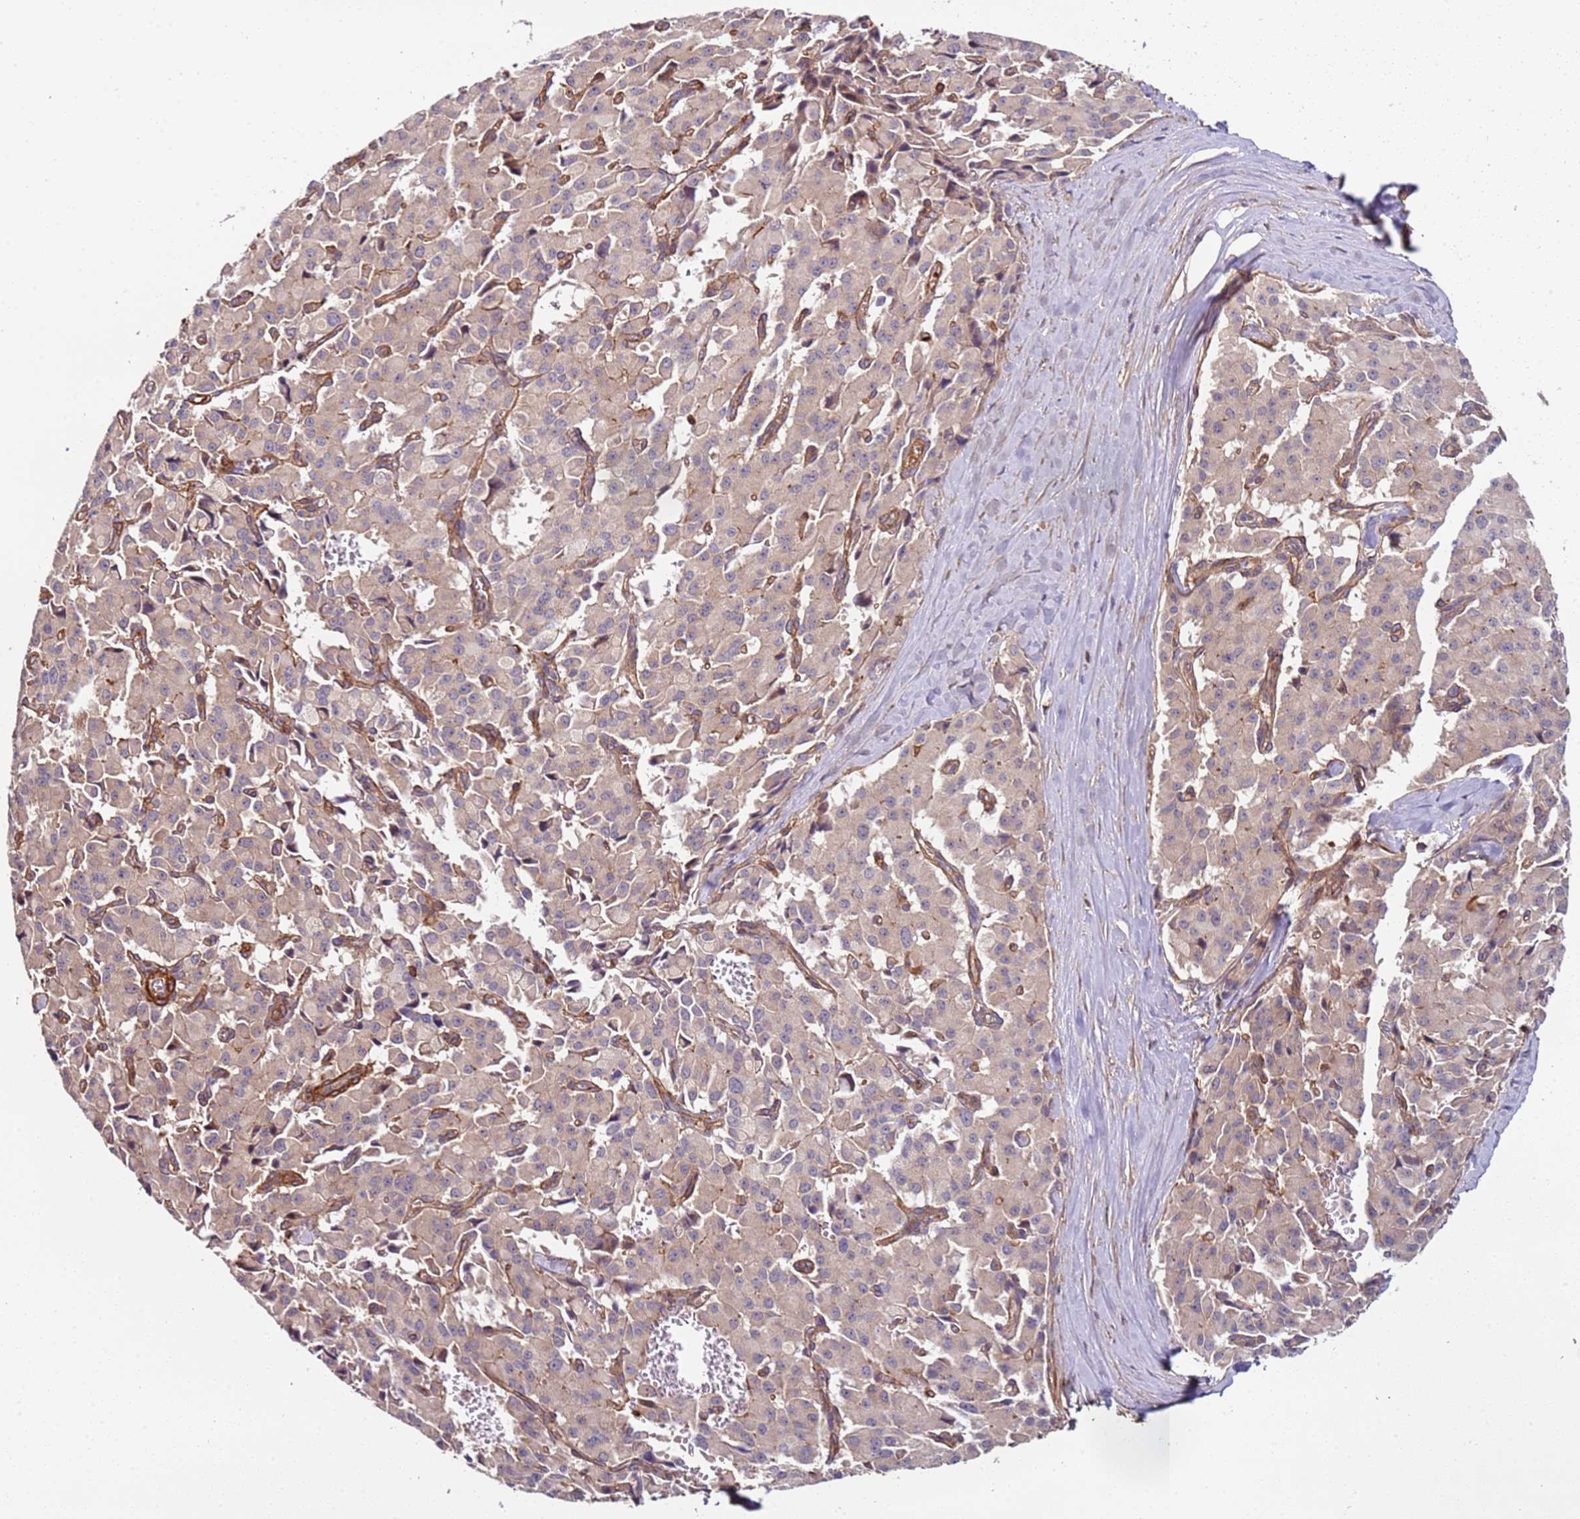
{"staining": {"intensity": "negative", "quantity": "none", "location": "none"}, "tissue": "pancreatic cancer", "cell_type": "Tumor cells", "image_type": "cancer", "snomed": [{"axis": "morphology", "description": "Adenocarcinoma, NOS"}, {"axis": "topography", "description": "Pancreas"}], "caption": "Human pancreatic cancer (adenocarcinoma) stained for a protein using IHC displays no expression in tumor cells.", "gene": "CYP2U1", "patient": {"sex": "male", "age": 65}}